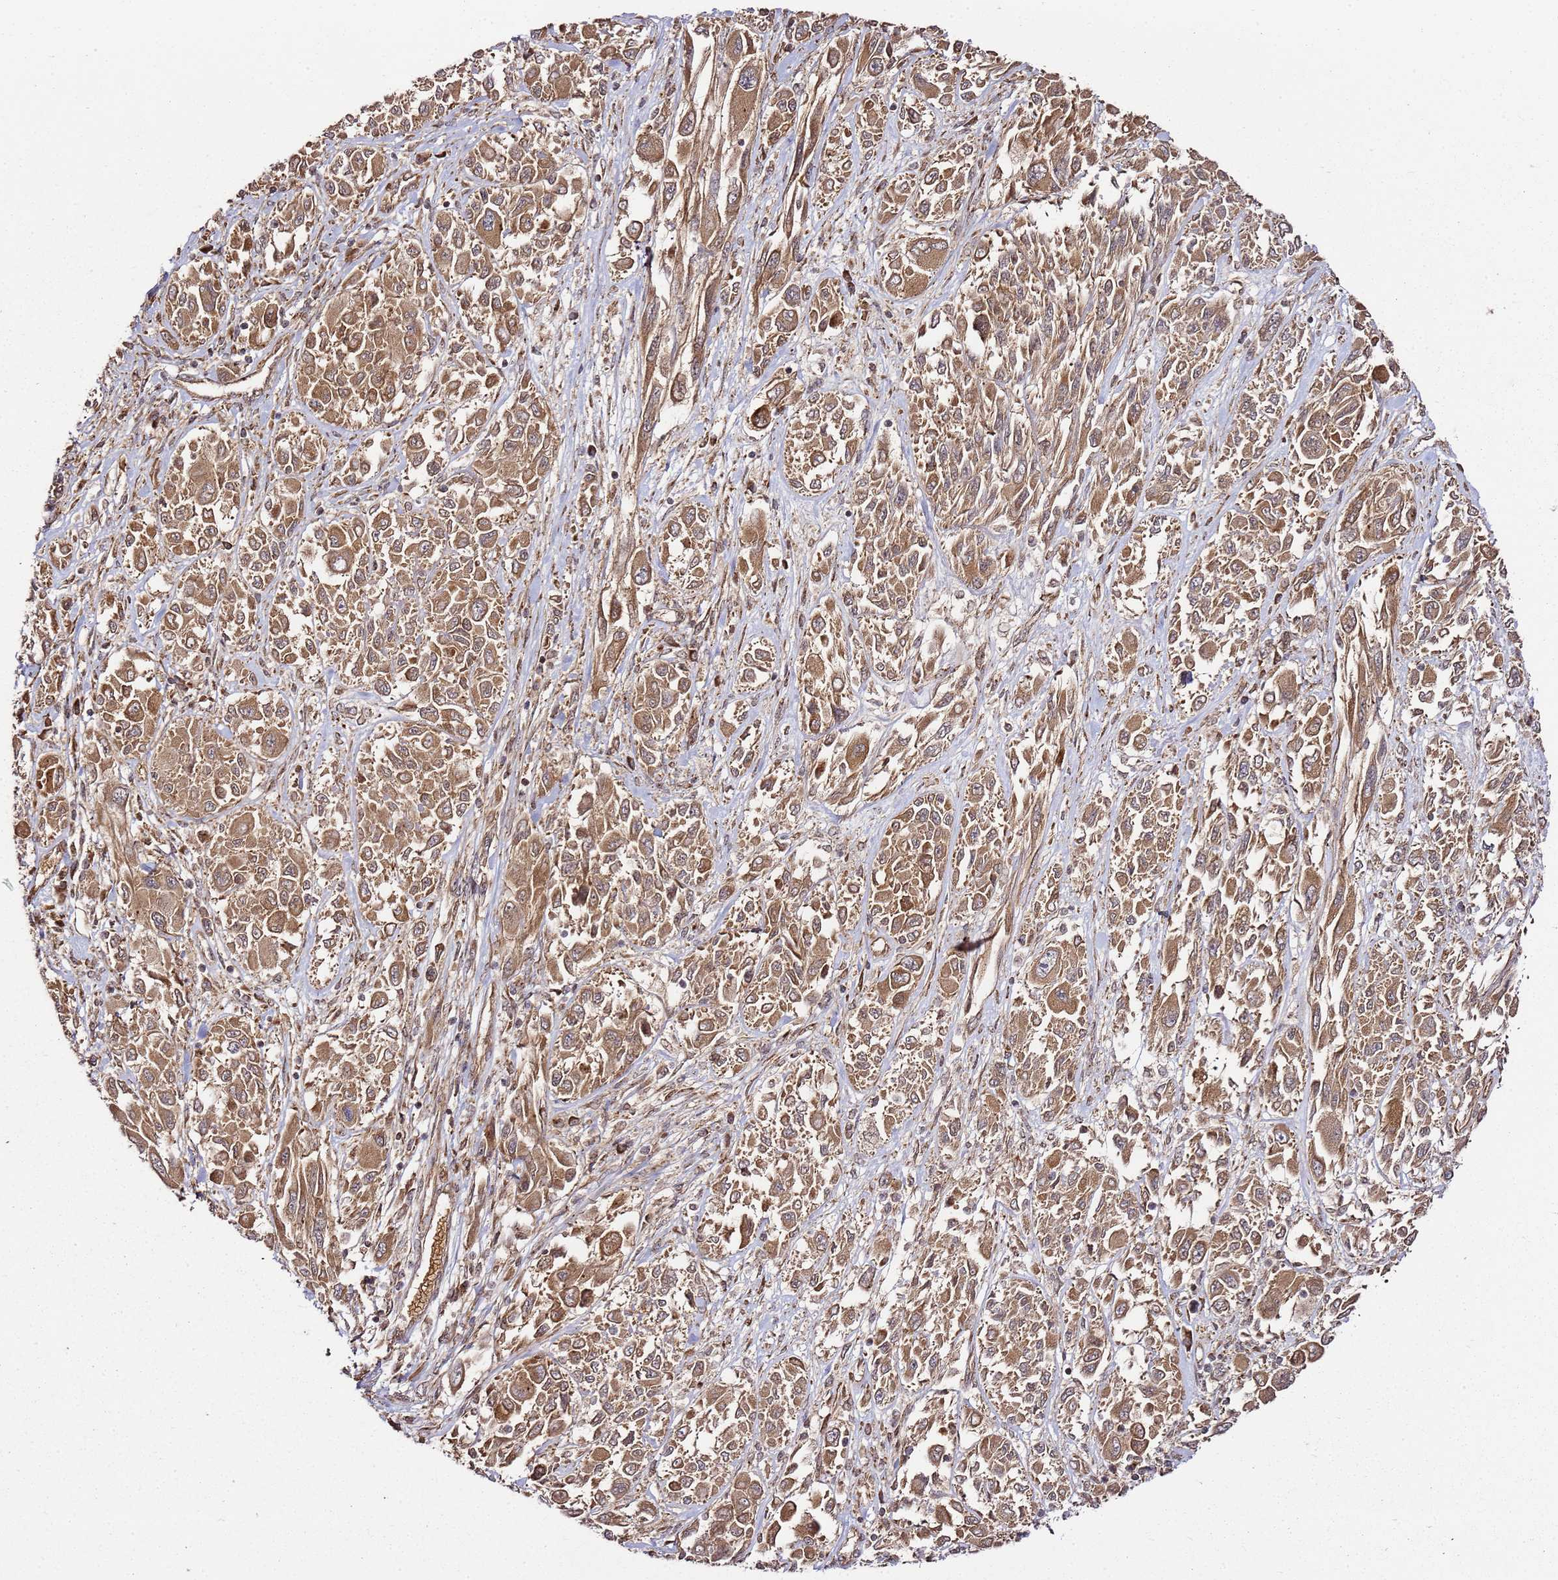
{"staining": {"intensity": "moderate", "quantity": ">75%", "location": "cytoplasmic/membranous"}, "tissue": "melanoma", "cell_type": "Tumor cells", "image_type": "cancer", "snomed": [{"axis": "morphology", "description": "Malignant melanoma, NOS"}, {"axis": "topography", "description": "Skin"}], "caption": "Immunohistochemistry (IHC) staining of melanoma, which shows medium levels of moderate cytoplasmic/membranous staining in about >75% of tumor cells indicating moderate cytoplasmic/membranous protein positivity. The staining was performed using DAB (brown) for protein detection and nuclei were counterstained in hematoxylin (blue).", "gene": "TM2D2", "patient": {"sex": "female", "age": 91}}